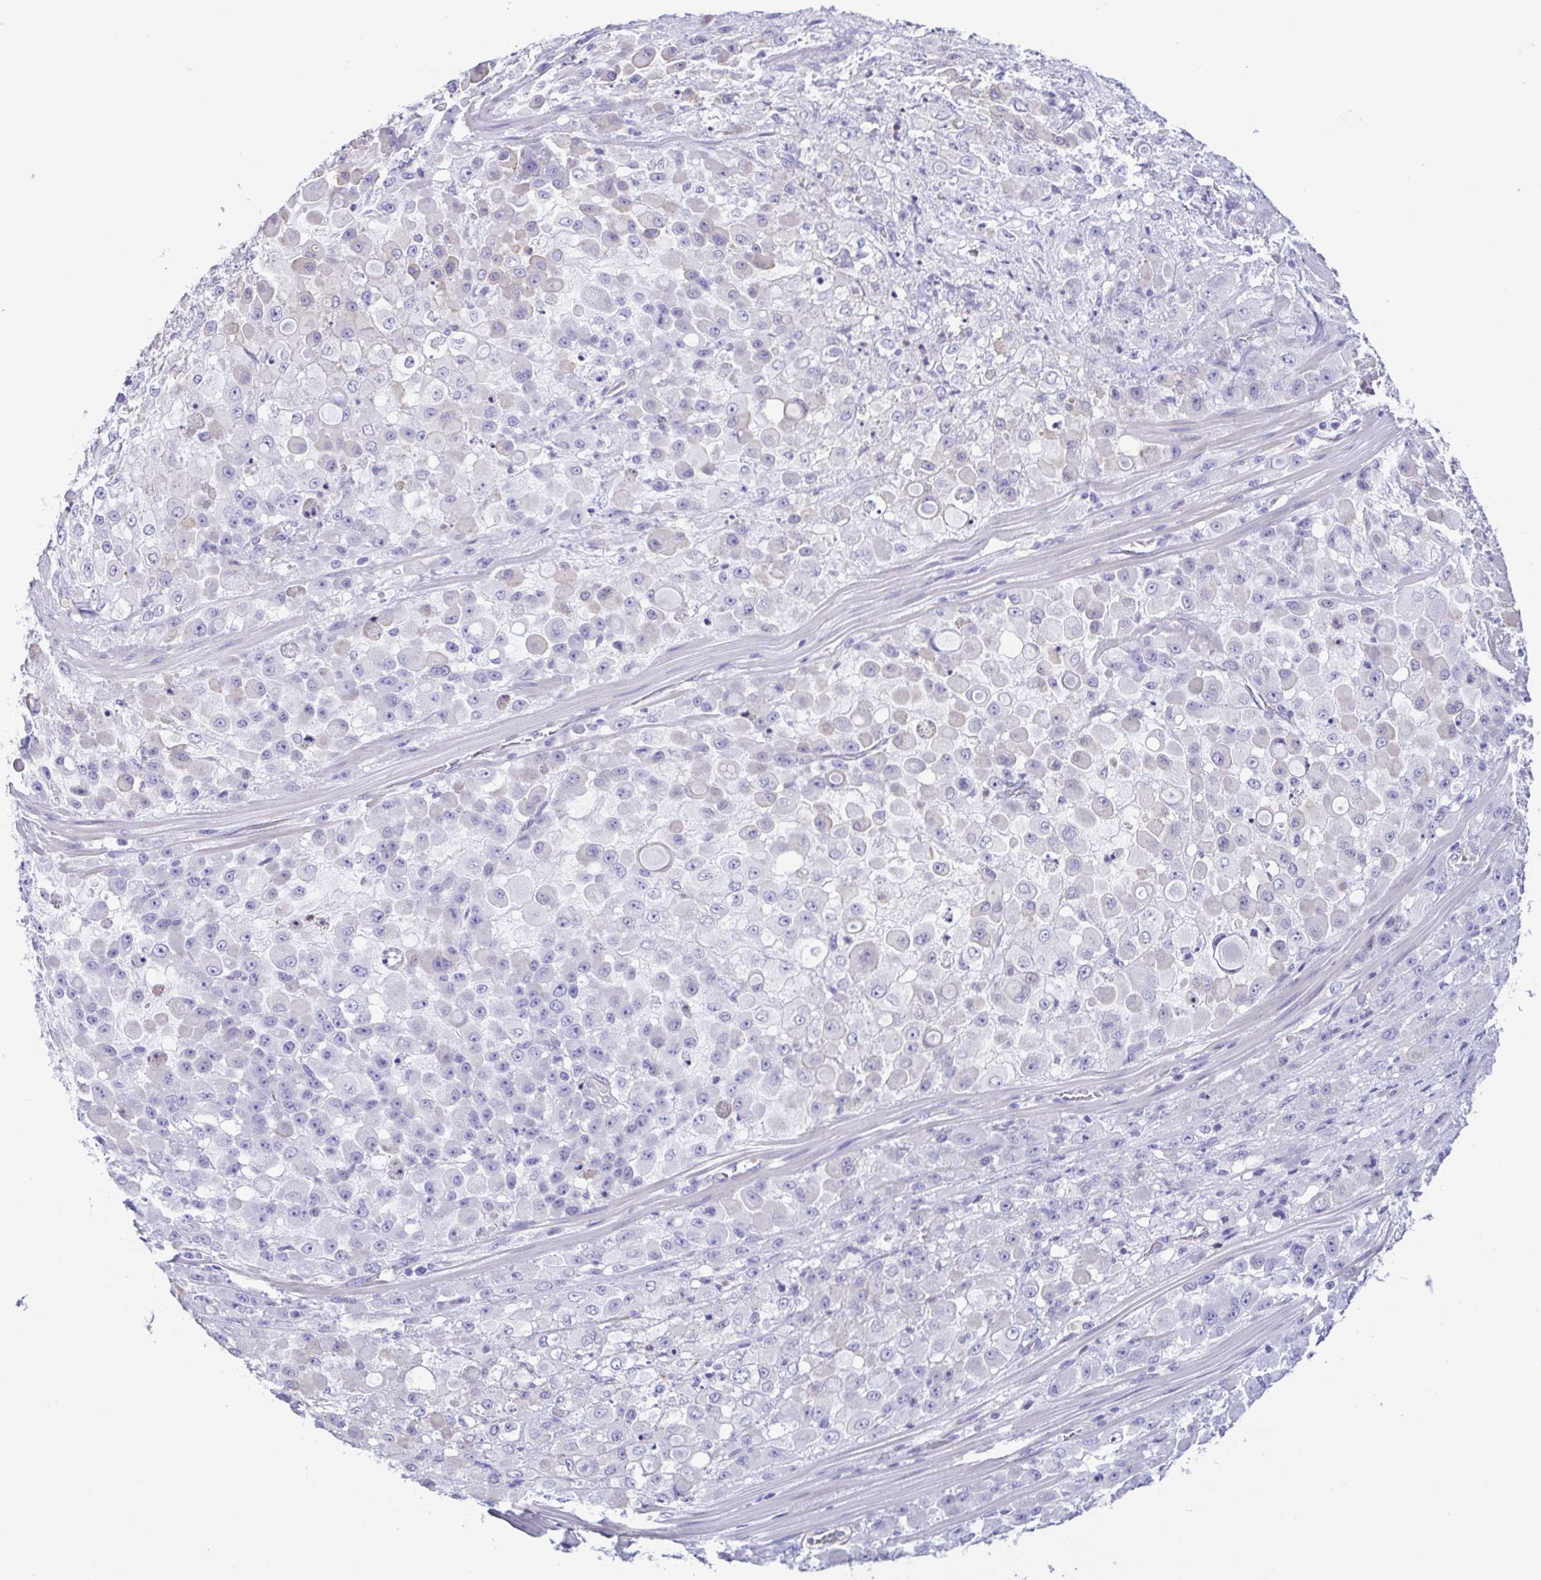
{"staining": {"intensity": "negative", "quantity": "none", "location": "none"}, "tissue": "stomach cancer", "cell_type": "Tumor cells", "image_type": "cancer", "snomed": [{"axis": "morphology", "description": "Adenocarcinoma, NOS"}, {"axis": "topography", "description": "Stomach"}], "caption": "A high-resolution image shows IHC staining of adenocarcinoma (stomach), which reveals no significant expression in tumor cells.", "gene": "CYP11B1", "patient": {"sex": "female", "age": 76}}